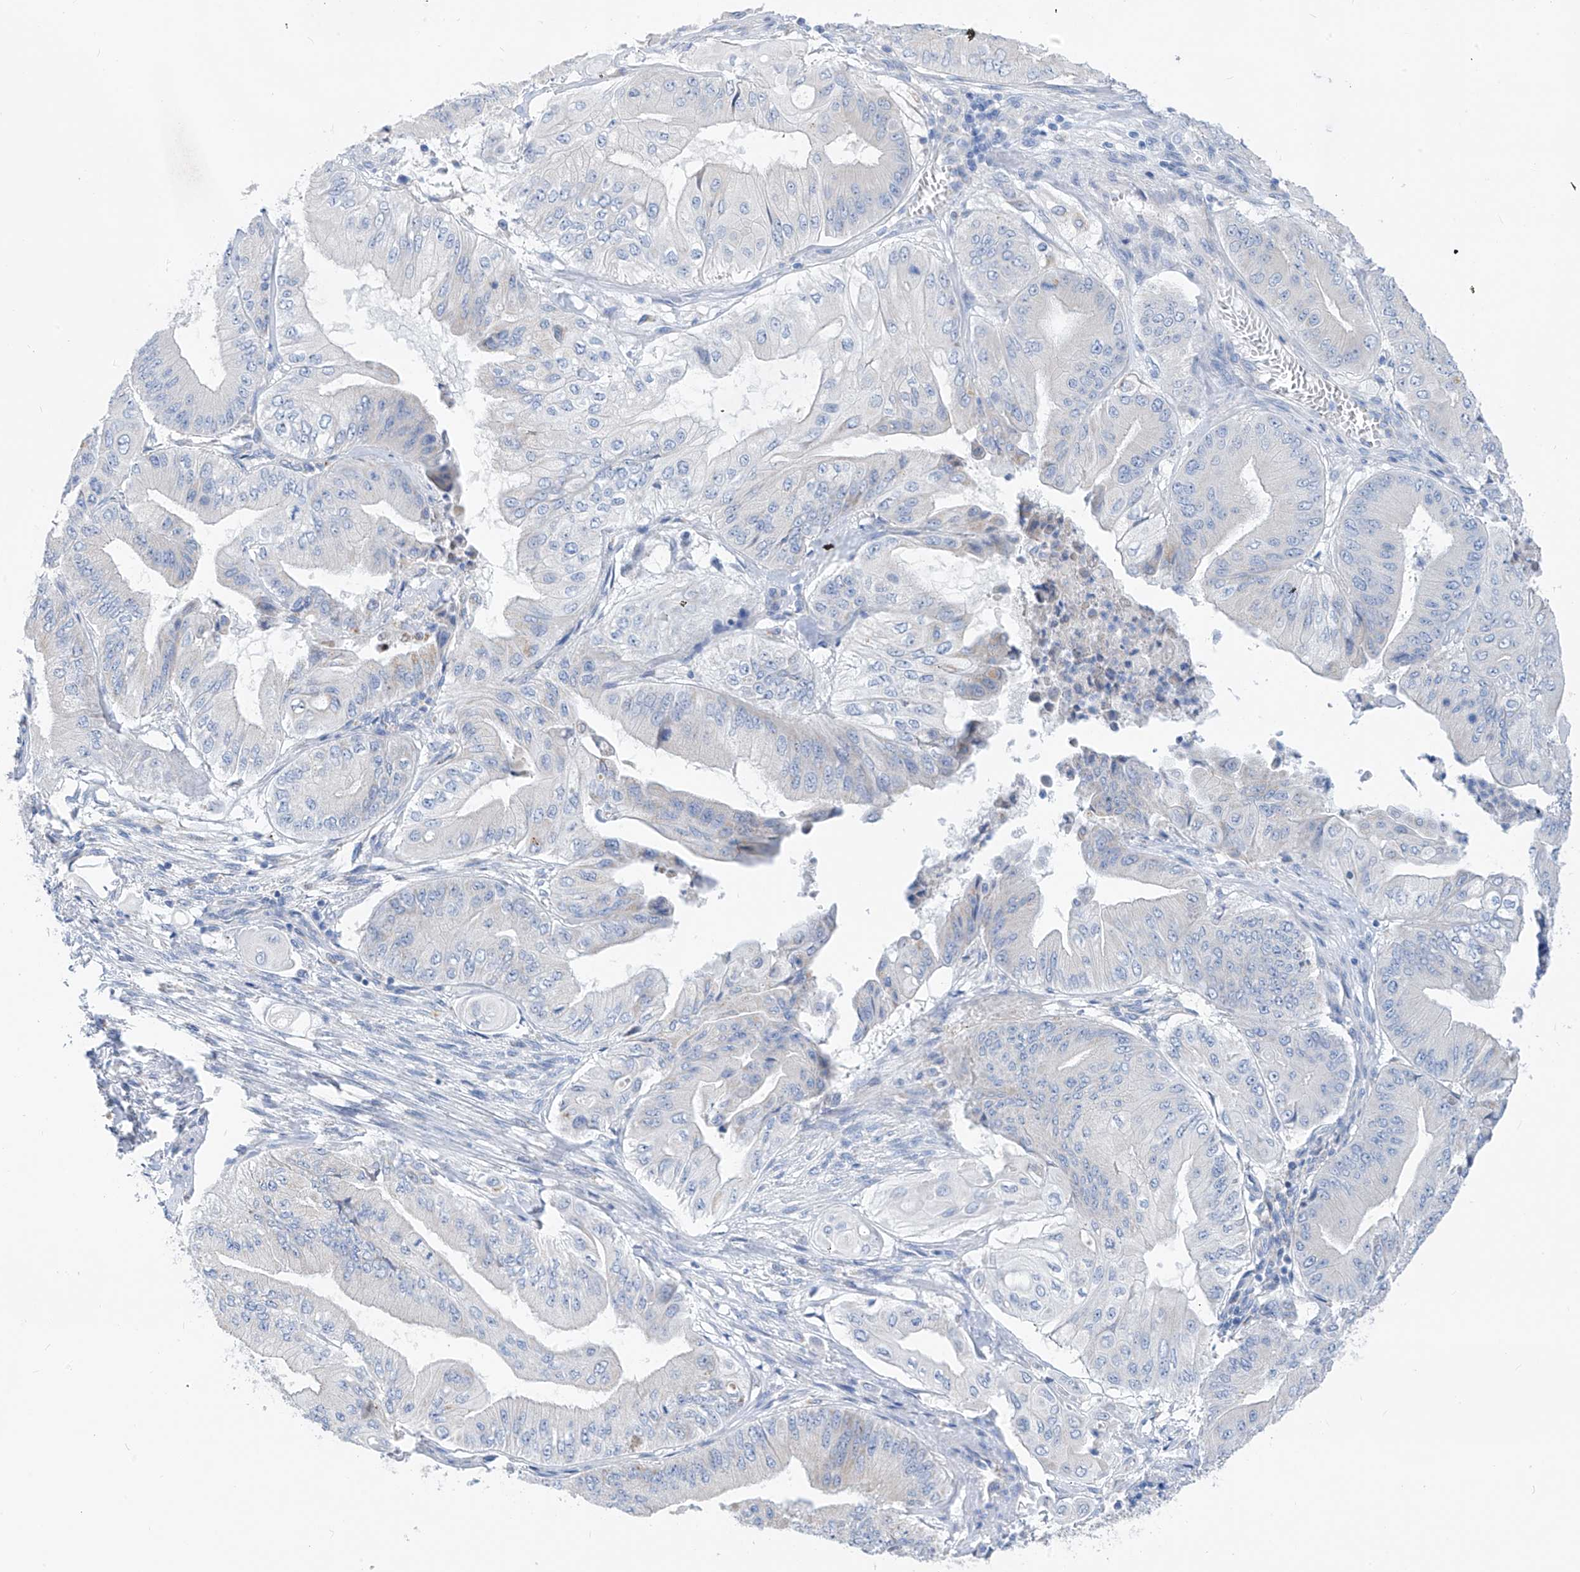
{"staining": {"intensity": "negative", "quantity": "none", "location": "none"}, "tissue": "pancreatic cancer", "cell_type": "Tumor cells", "image_type": "cancer", "snomed": [{"axis": "morphology", "description": "Adenocarcinoma, NOS"}, {"axis": "topography", "description": "Pancreas"}], "caption": "Immunohistochemical staining of human pancreatic cancer (adenocarcinoma) demonstrates no significant expression in tumor cells.", "gene": "ZNF404", "patient": {"sex": "female", "age": 77}}